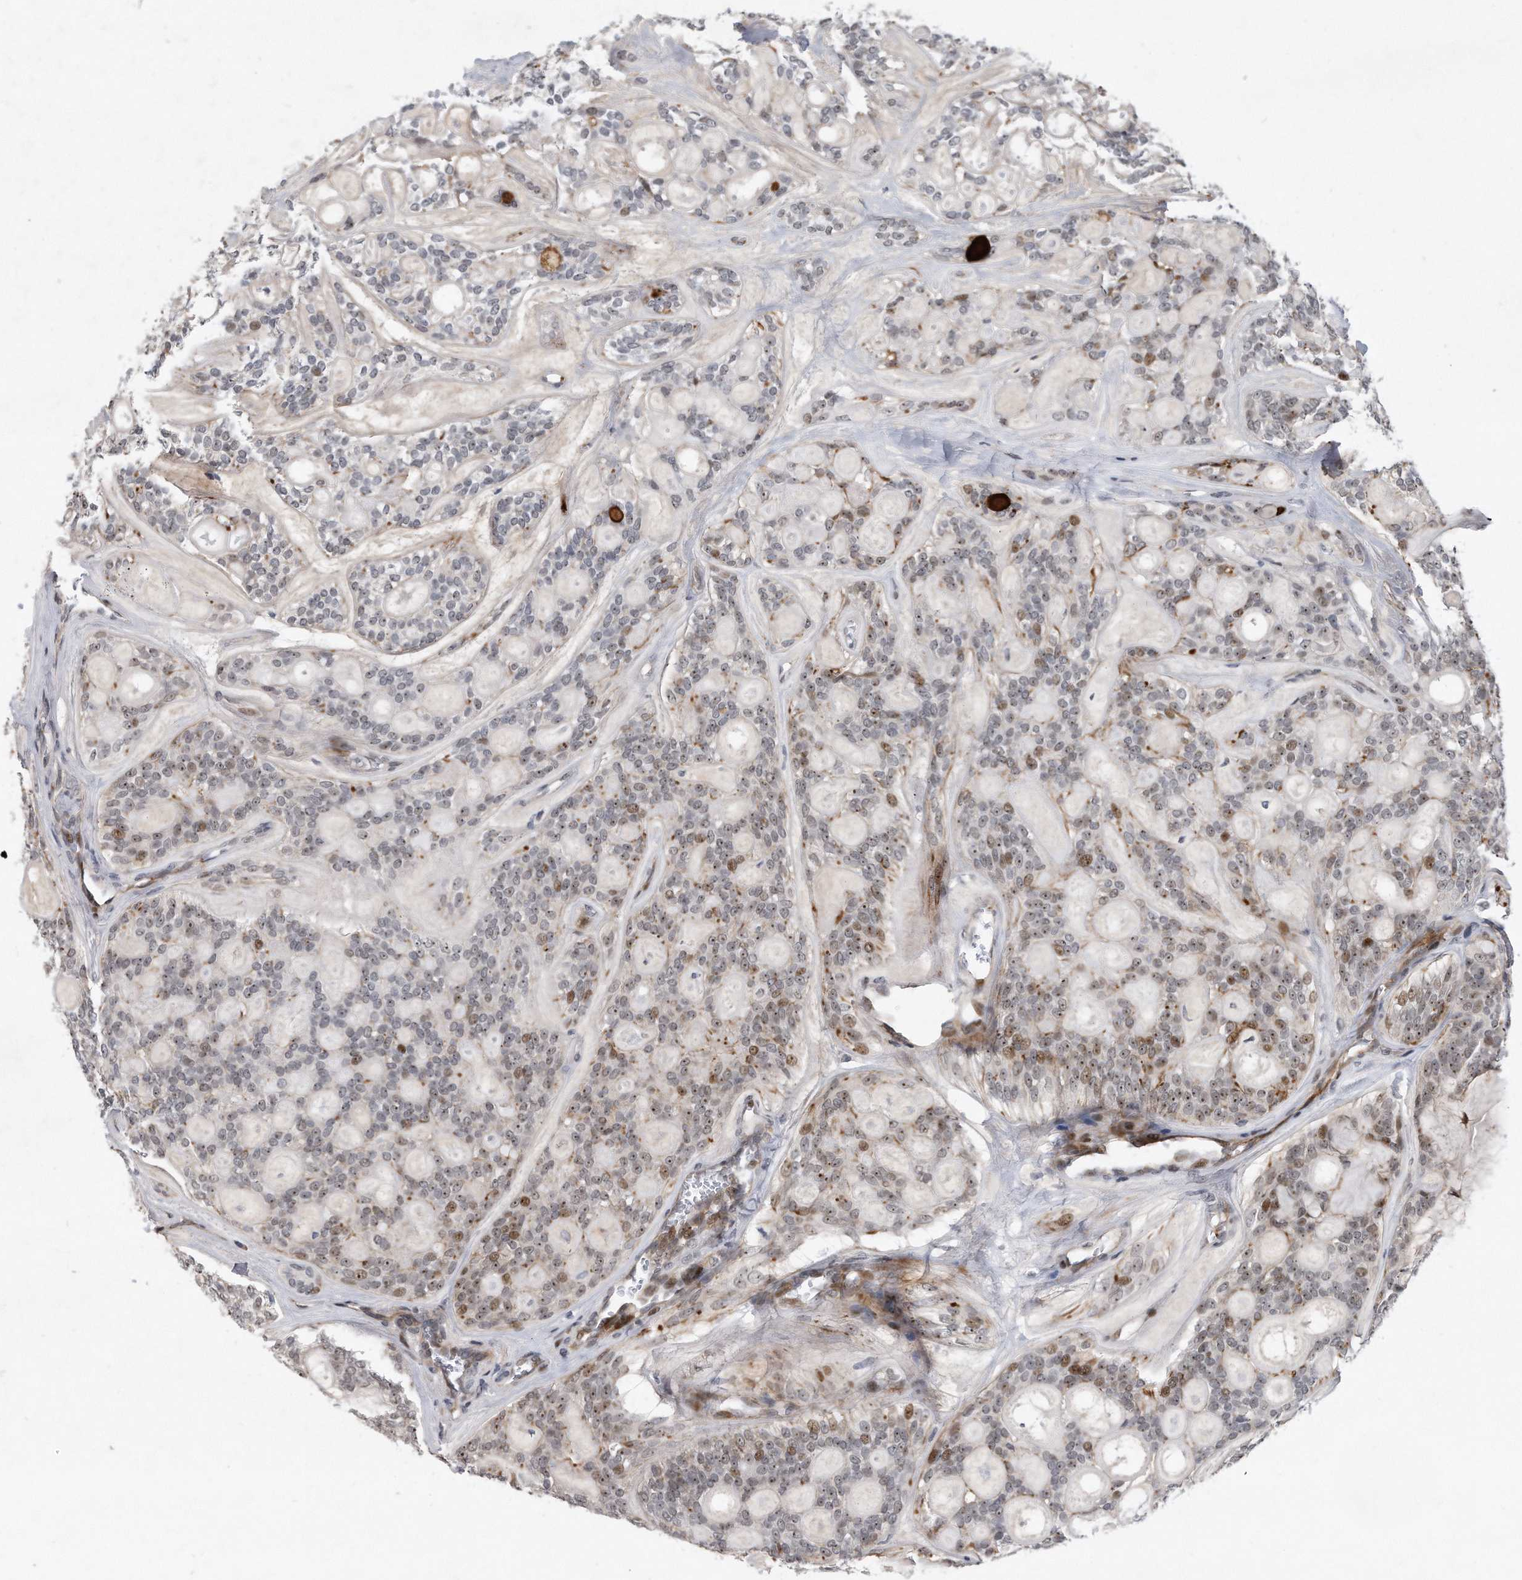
{"staining": {"intensity": "moderate", "quantity": "25%-75%", "location": "nuclear"}, "tissue": "head and neck cancer", "cell_type": "Tumor cells", "image_type": "cancer", "snomed": [{"axis": "morphology", "description": "Adenocarcinoma, NOS"}, {"axis": "topography", "description": "Head-Neck"}], "caption": "Immunohistochemical staining of human head and neck adenocarcinoma displays medium levels of moderate nuclear protein positivity in about 25%-75% of tumor cells.", "gene": "PGBD2", "patient": {"sex": "male", "age": 66}}